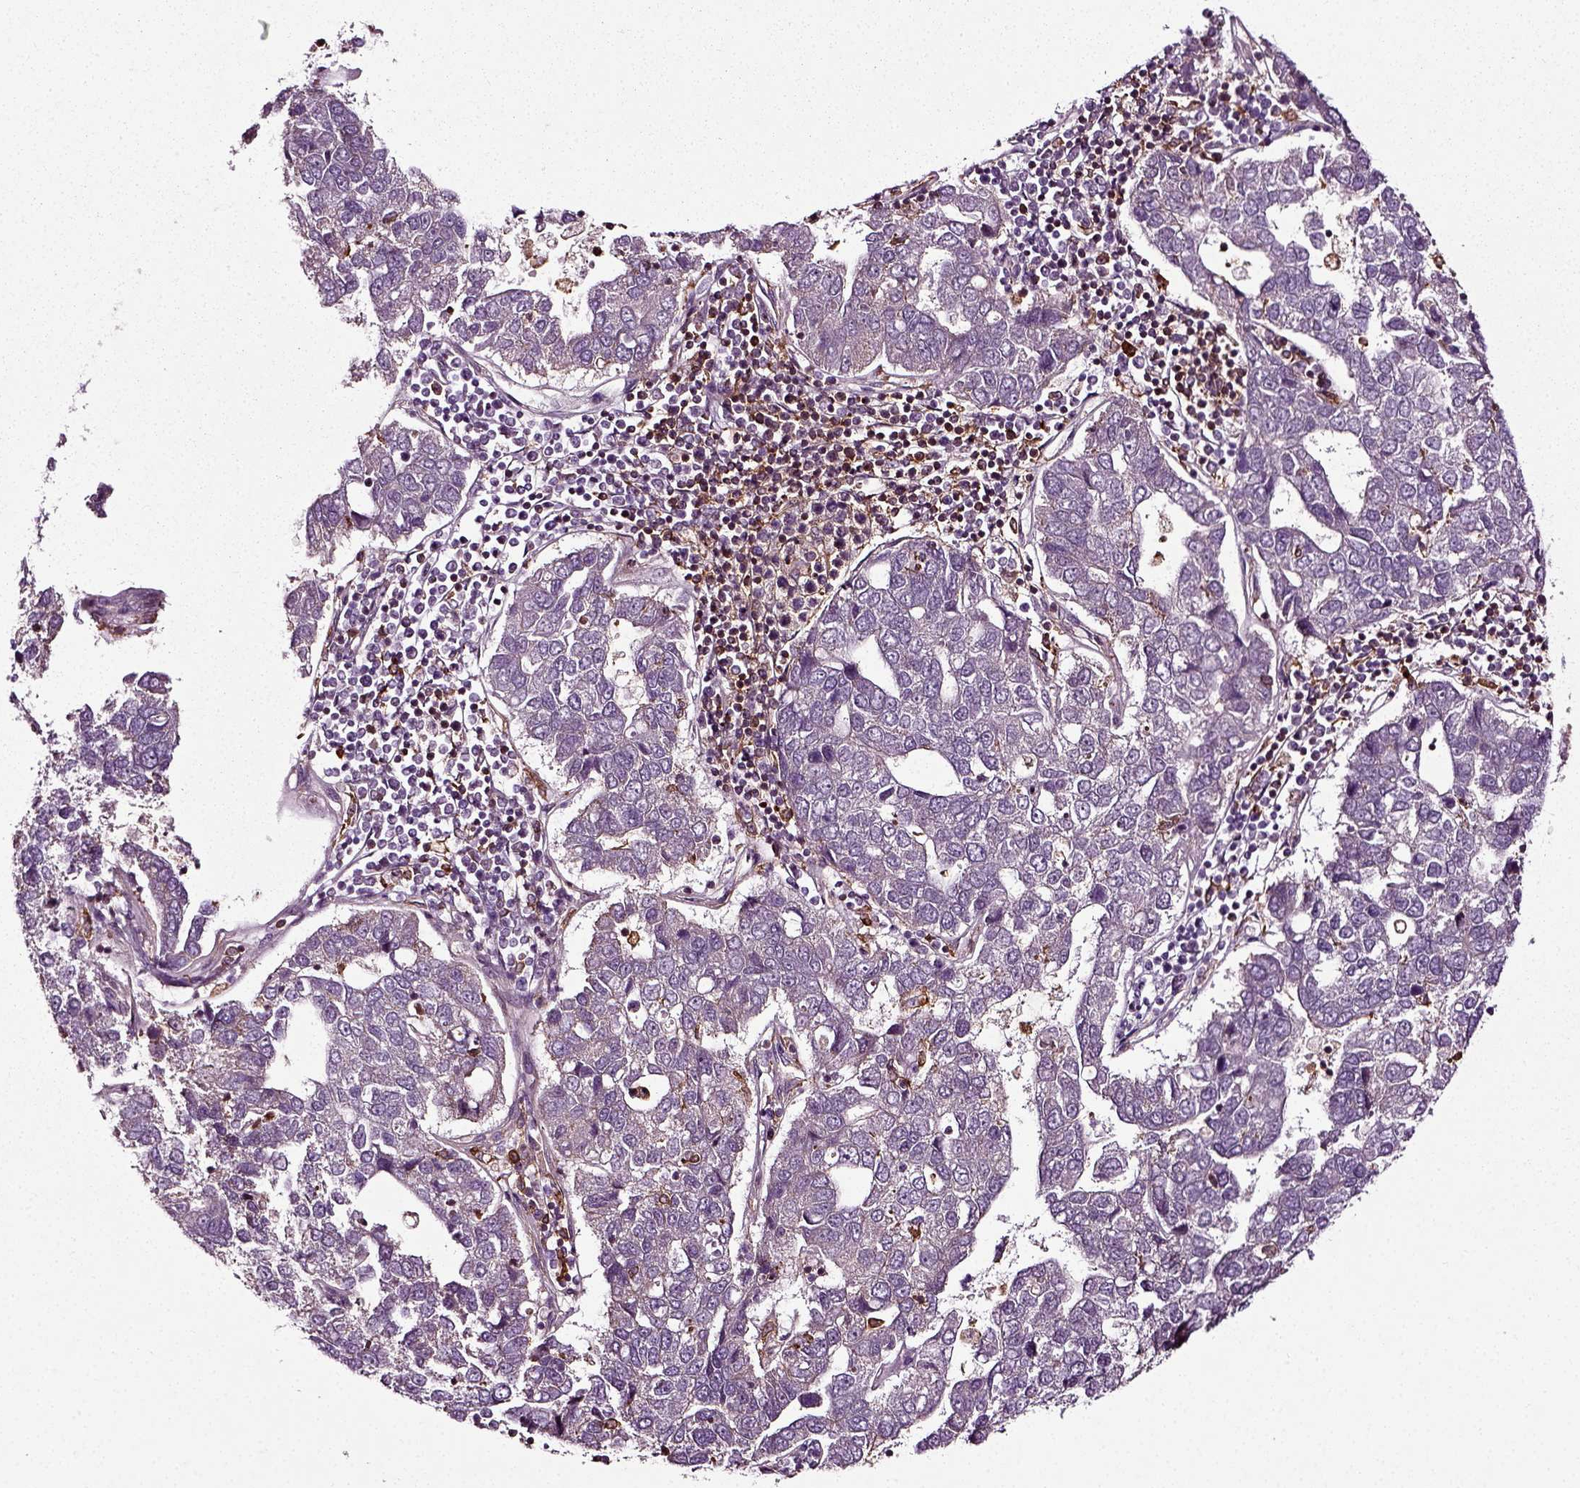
{"staining": {"intensity": "negative", "quantity": "none", "location": "none"}, "tissue": "pancreatic cancer", "cell_type": "Tumor cells", "image_type": "cancer", "snomed": [{"axis": "morphology", "description": "Adenocarcinoma, NOS"}, {"axis": "topography", "description": "Pancreas"}], "caption": "Immunohistochemistry of adenocarcinoma (pancreatic) reveals no staining in tumor cells.", "gene": "RHOF", "patient": {"sex": "female", "age": 61}}